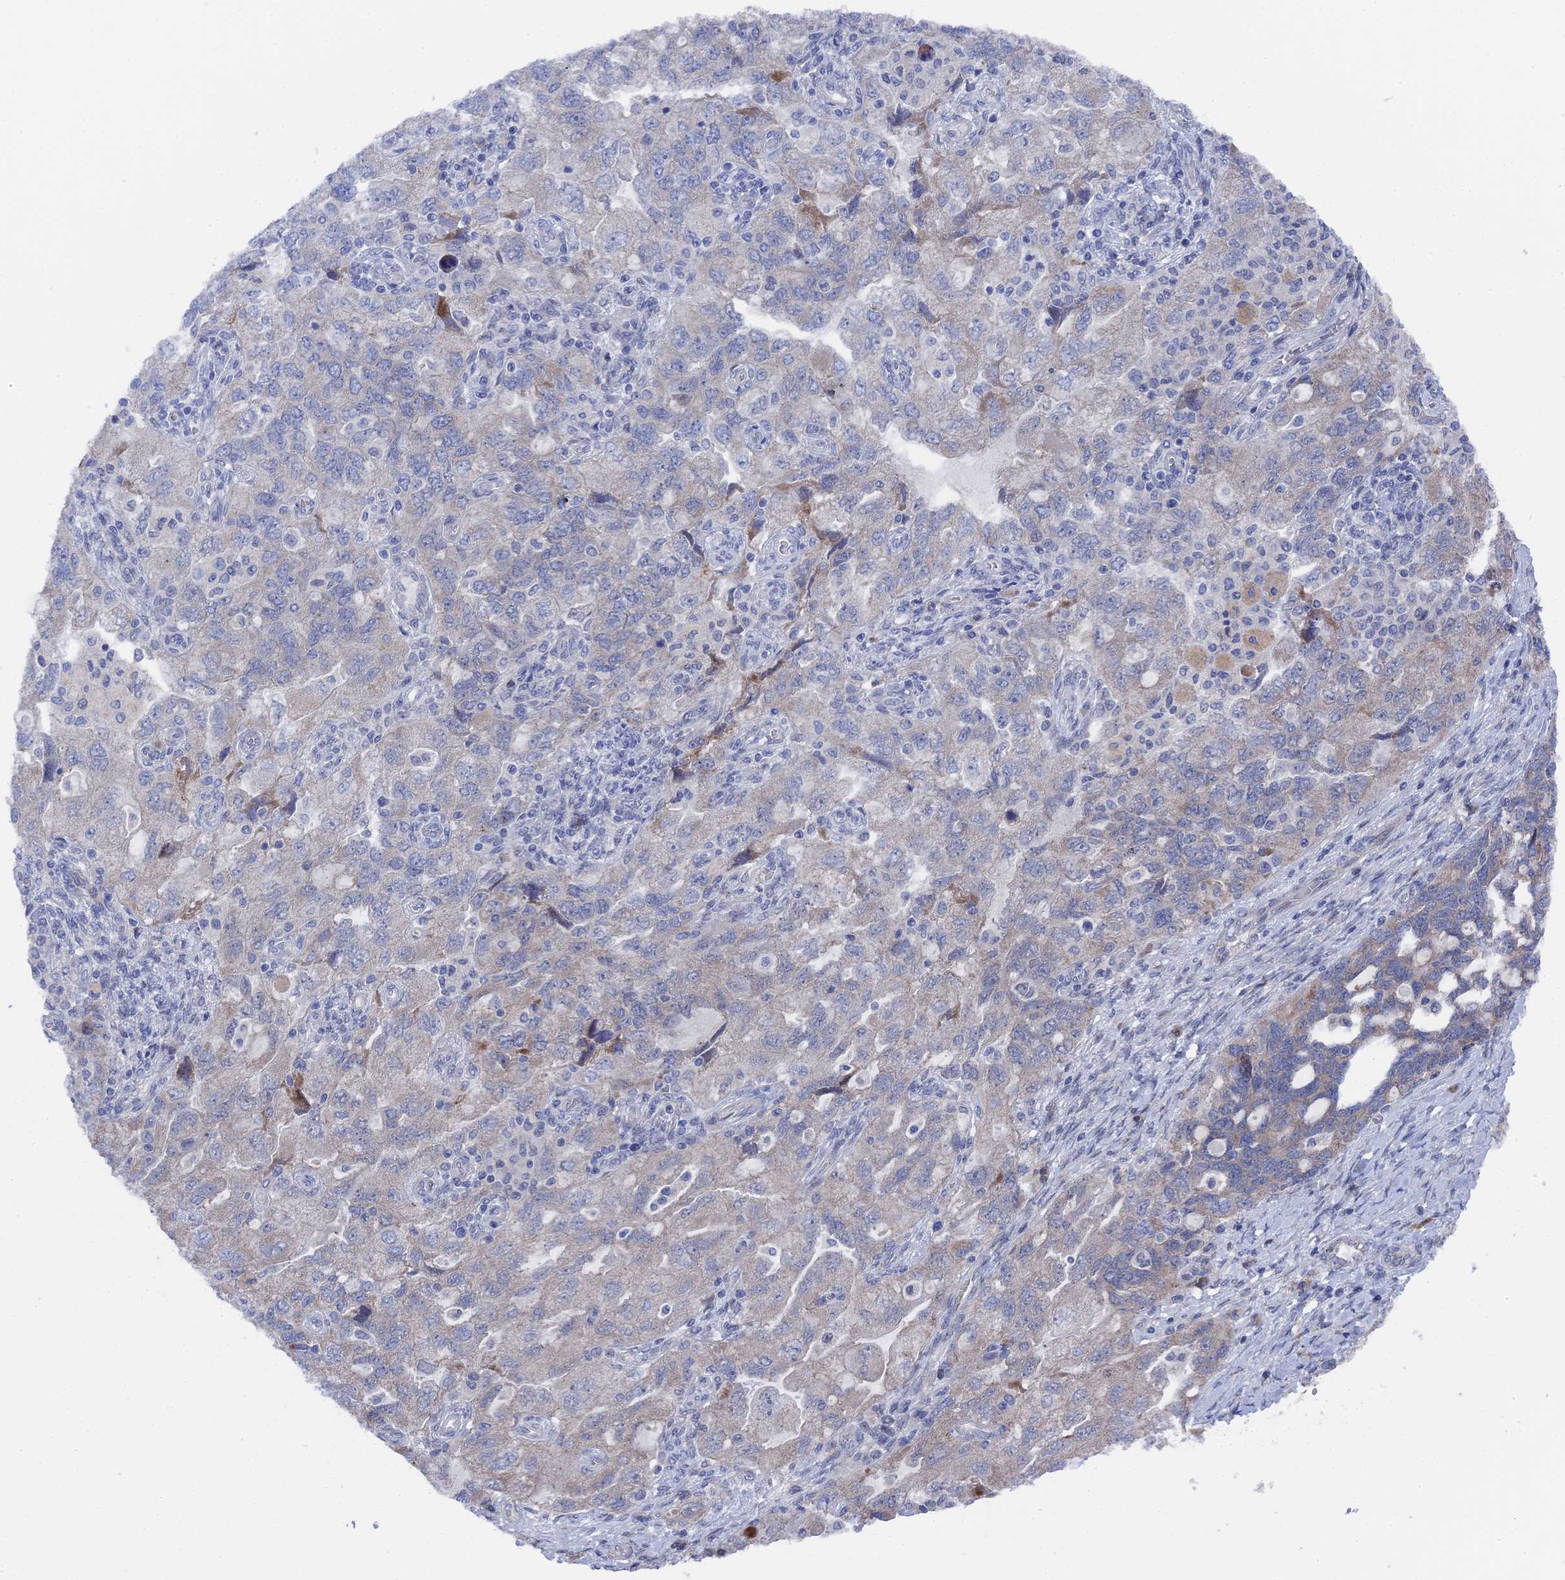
{"staining": {"intensity": "weak", "quantity": "<25%", "location": "cytoplasmic/membranous"}, "tissue": "ovarian cancer", "cell_type": "Tumor cells", "image_type": "cancer", "snomed": [{"axis": "morphology", "description": "Carcinoma, endometroid"}, {"axis": "topography", "description": "Ovary"}], "caption": "There is no significant staining in tumor cells of ovarian cancer (endometroid carcinoma).", "gene": "TMEM161A", "patient": {"sex": "female", "age": 51}}